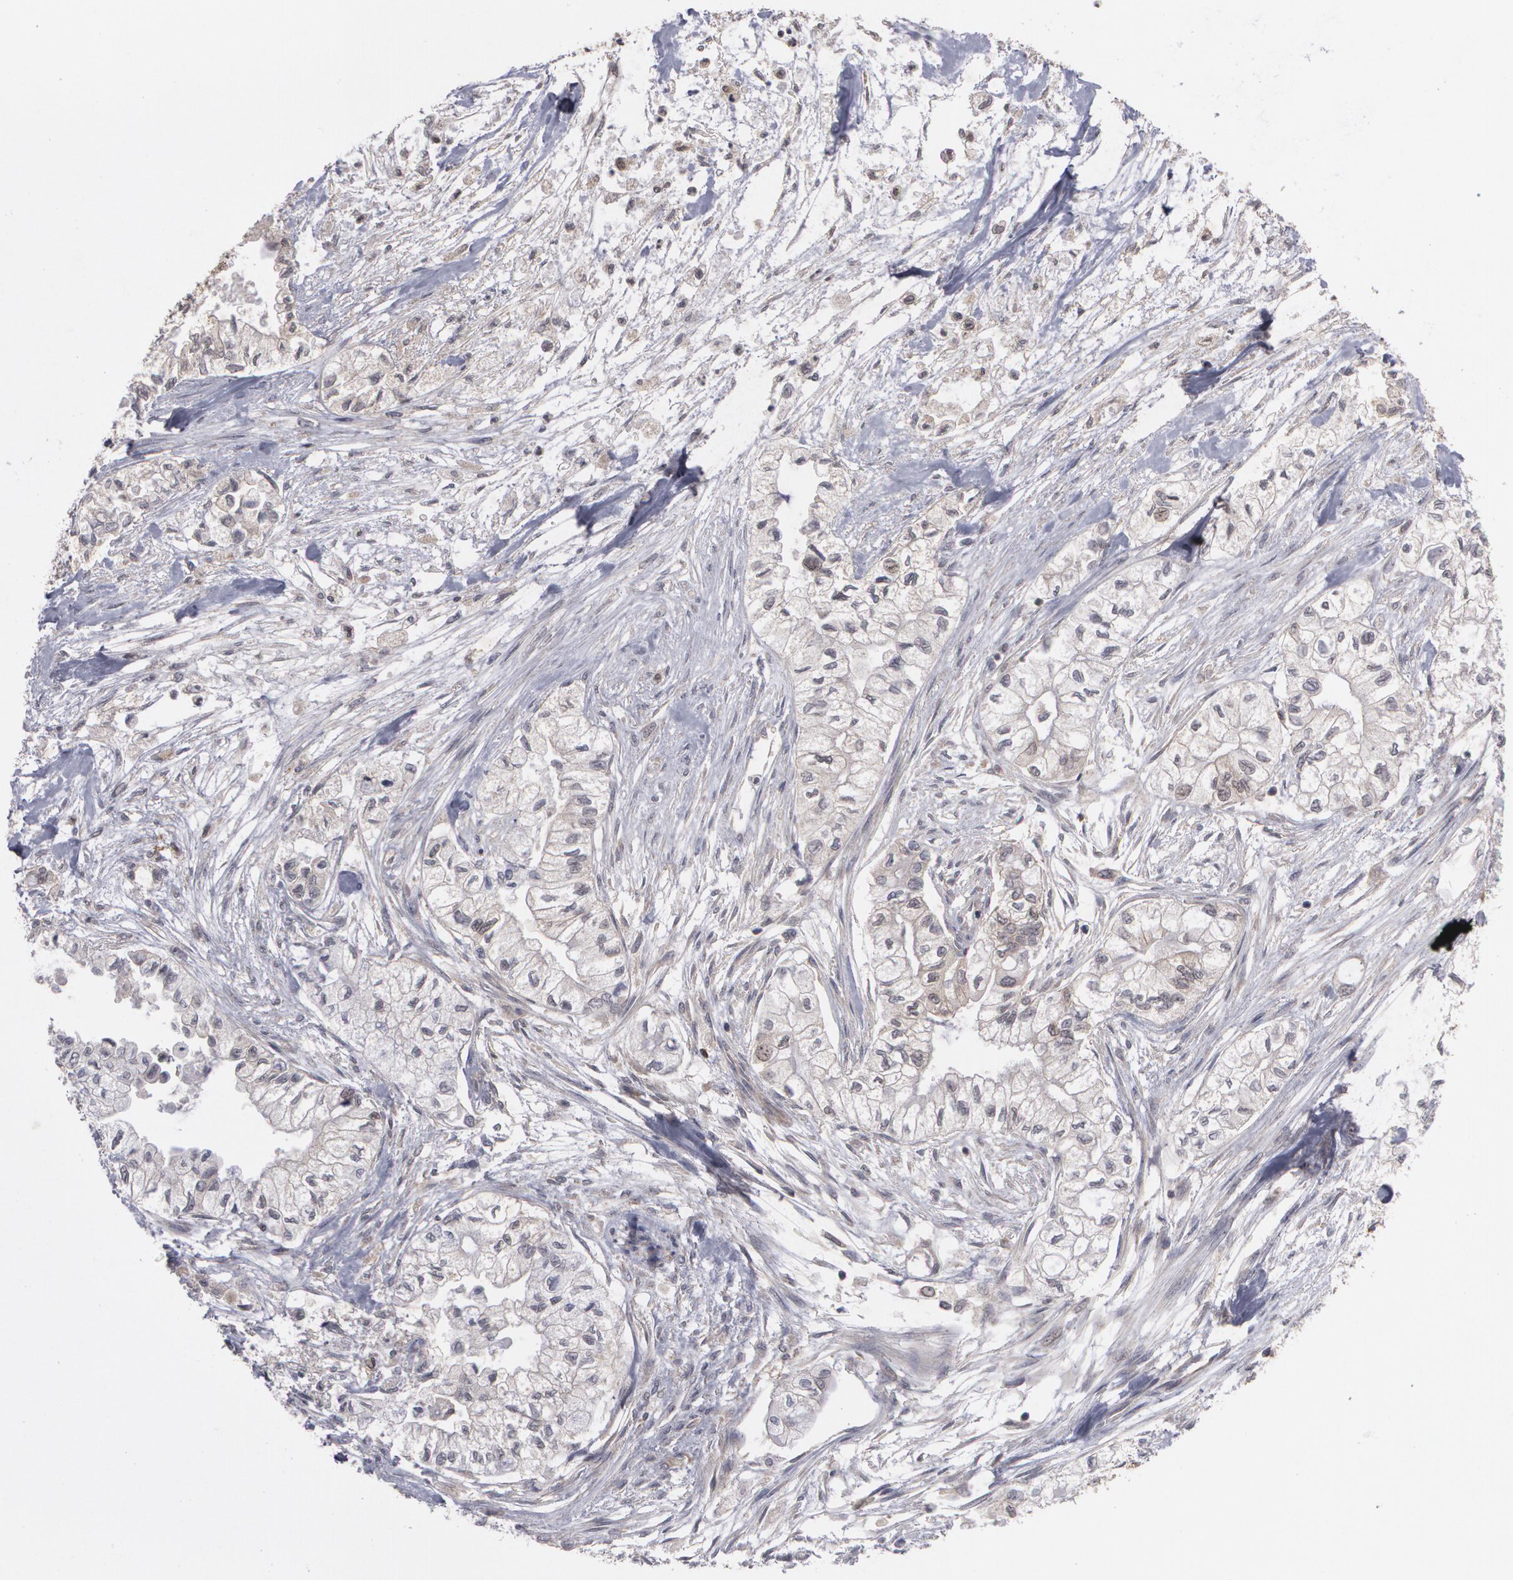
{"staining": {"intensity": "weak", "quantity": ">75%", "location": "cytoplasmic/membranous"}, "tissue": "pancreatic cancer", "cell_type": "Tumor cells", "image_type": "cancer", "snomed": [{"axis": "morphology", "description": "Adenocarcinoma, NOS"}, {"axis": "topography", "description": "Pancreas"}], "caption": "Immunohistochemical staining of human pancreatic adenocarcinoma reveals weak cytoplasmic/membranous protein expression in about >75% of tumor cells. The staining was performed using DAB, with brown indicating positive protein expression. Nuclei are stained blue with hematoxylin.", "gene": "HTT", "patient": {"sex": "male", "age": 79}}